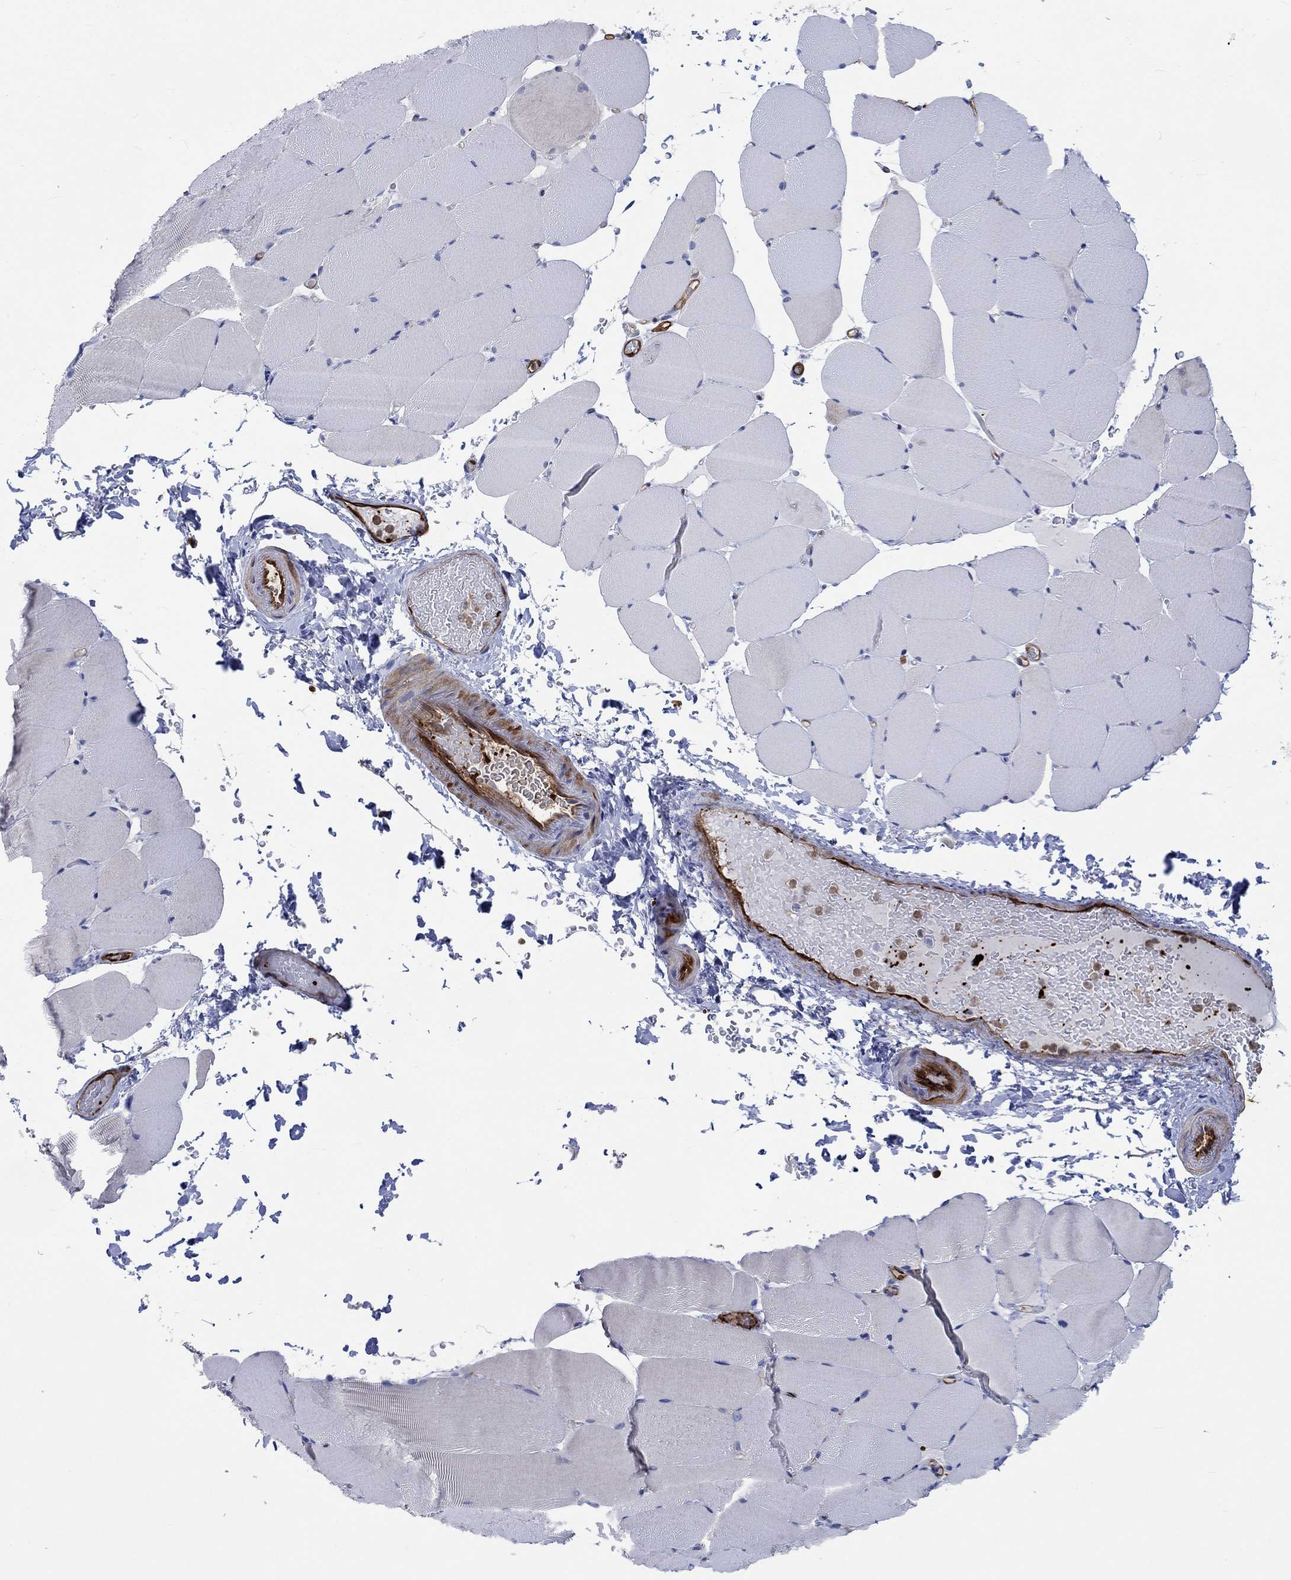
{"staining": {"intensity": "negative", "quantity": "none", "location": "none"}, "tissue": "skeletal muscle", "cell_type": "Myocytes", "image_type": "normal", "snomed": [{"axis": "morphology", "description": "Normal tissue, NOS"}, {"axis": "topography", "description": "Skeletal muscle"}], "caption": "Immunohistochemistry of normal skeletal muscle displays no expression in myocytes.", "gene": "TGM2", "patient": {"sex": "female", "age": 37}}